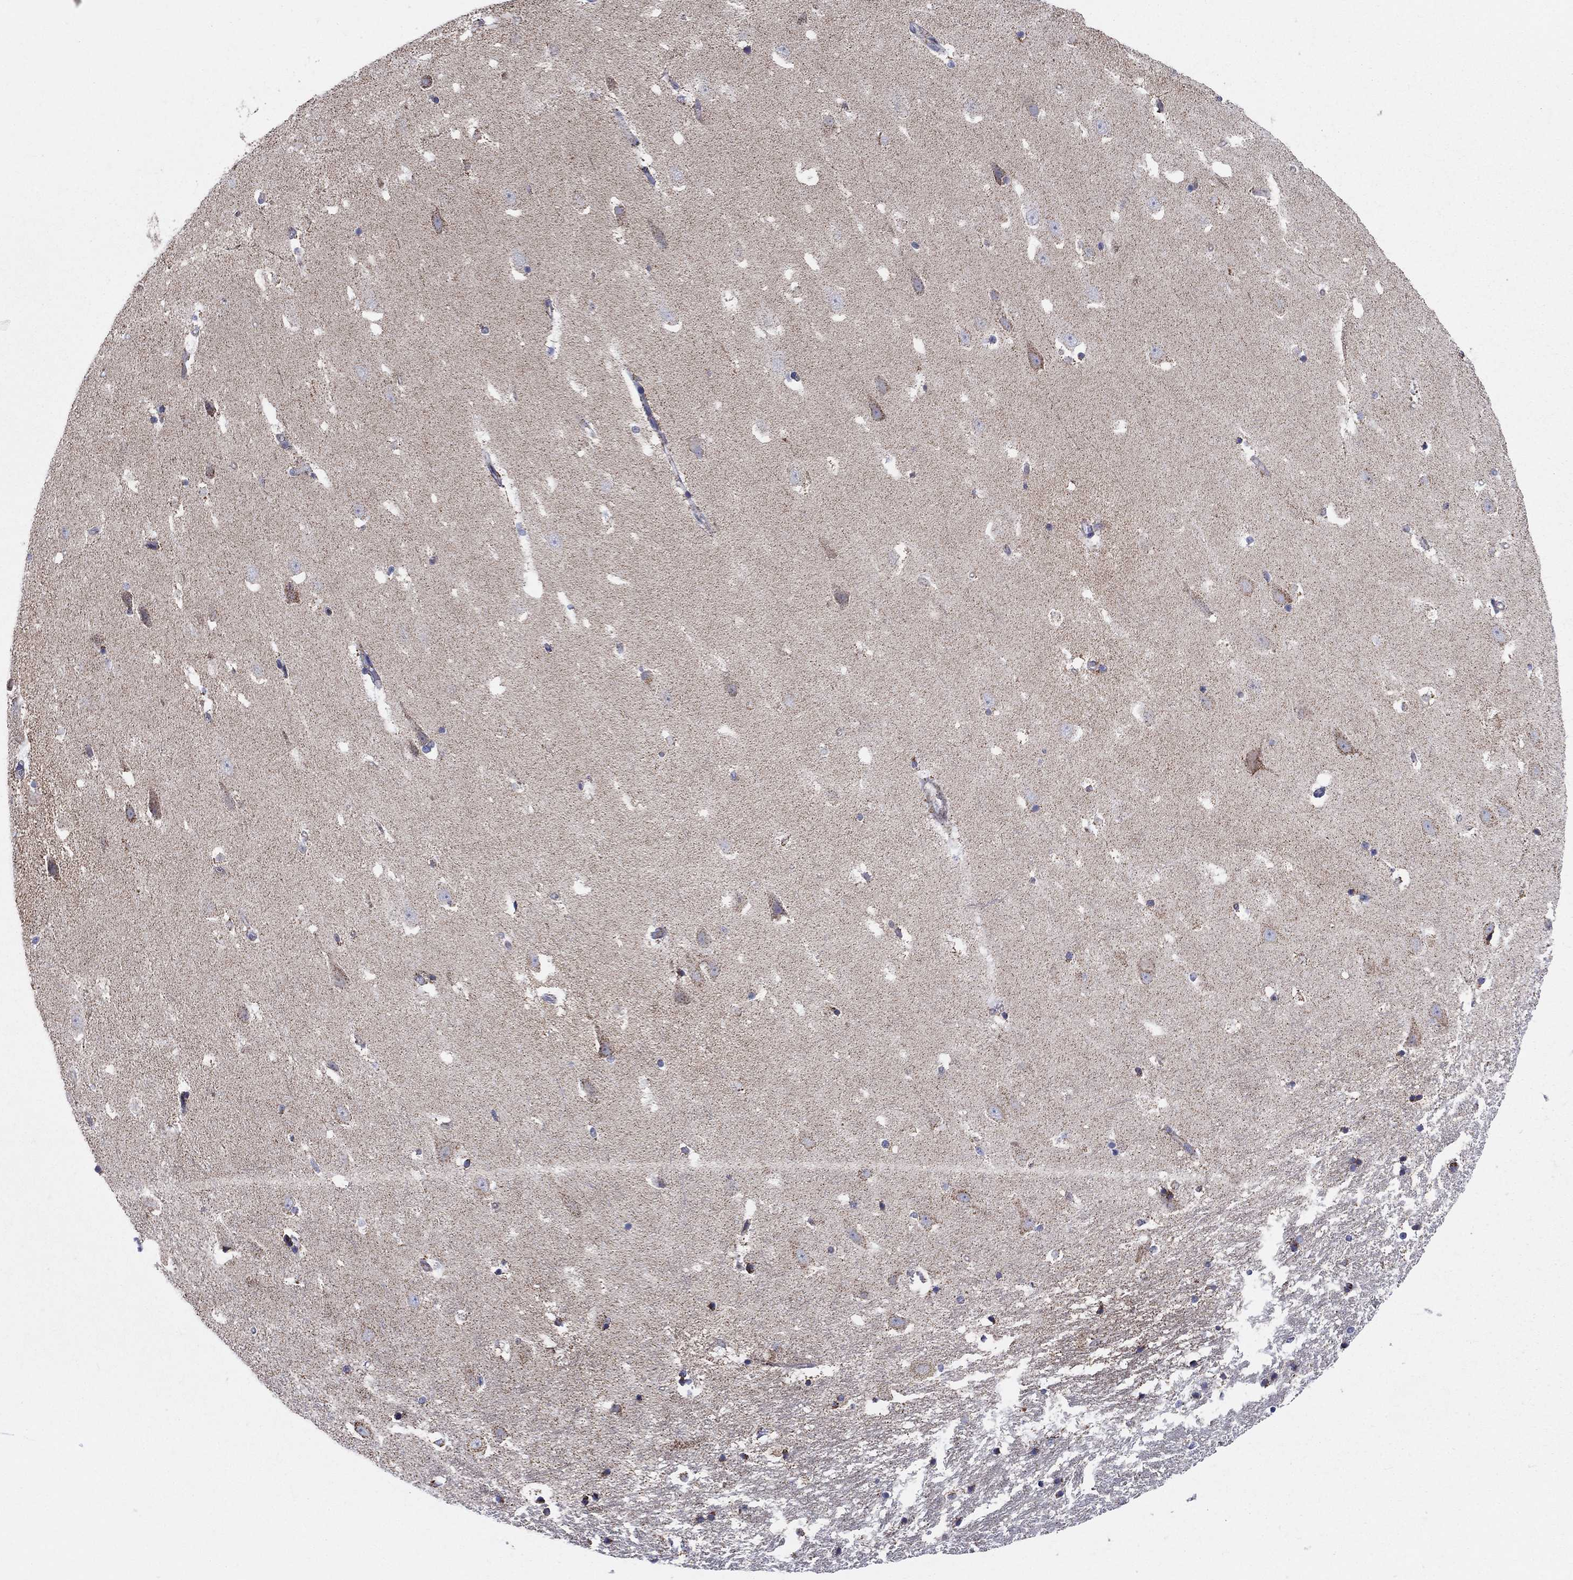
{"staining": {"intensity": "negative", "quantity": "none", "location": "none"}, "tissue": "hippocampus", "cell_type": "Glial cells", "image_type": "normal", "snomed": [{"axis": "morphology", "description": "Normal tissue, NOS"}, {"axis": "topography", "description": "Hippocampus"}], "caption": "DAB immunohistochemical staining of normal hippocampus shows no significant positivity in glial cells.", "gene": "KISS1R", "patient": {"sex": "male", "age": 49}}